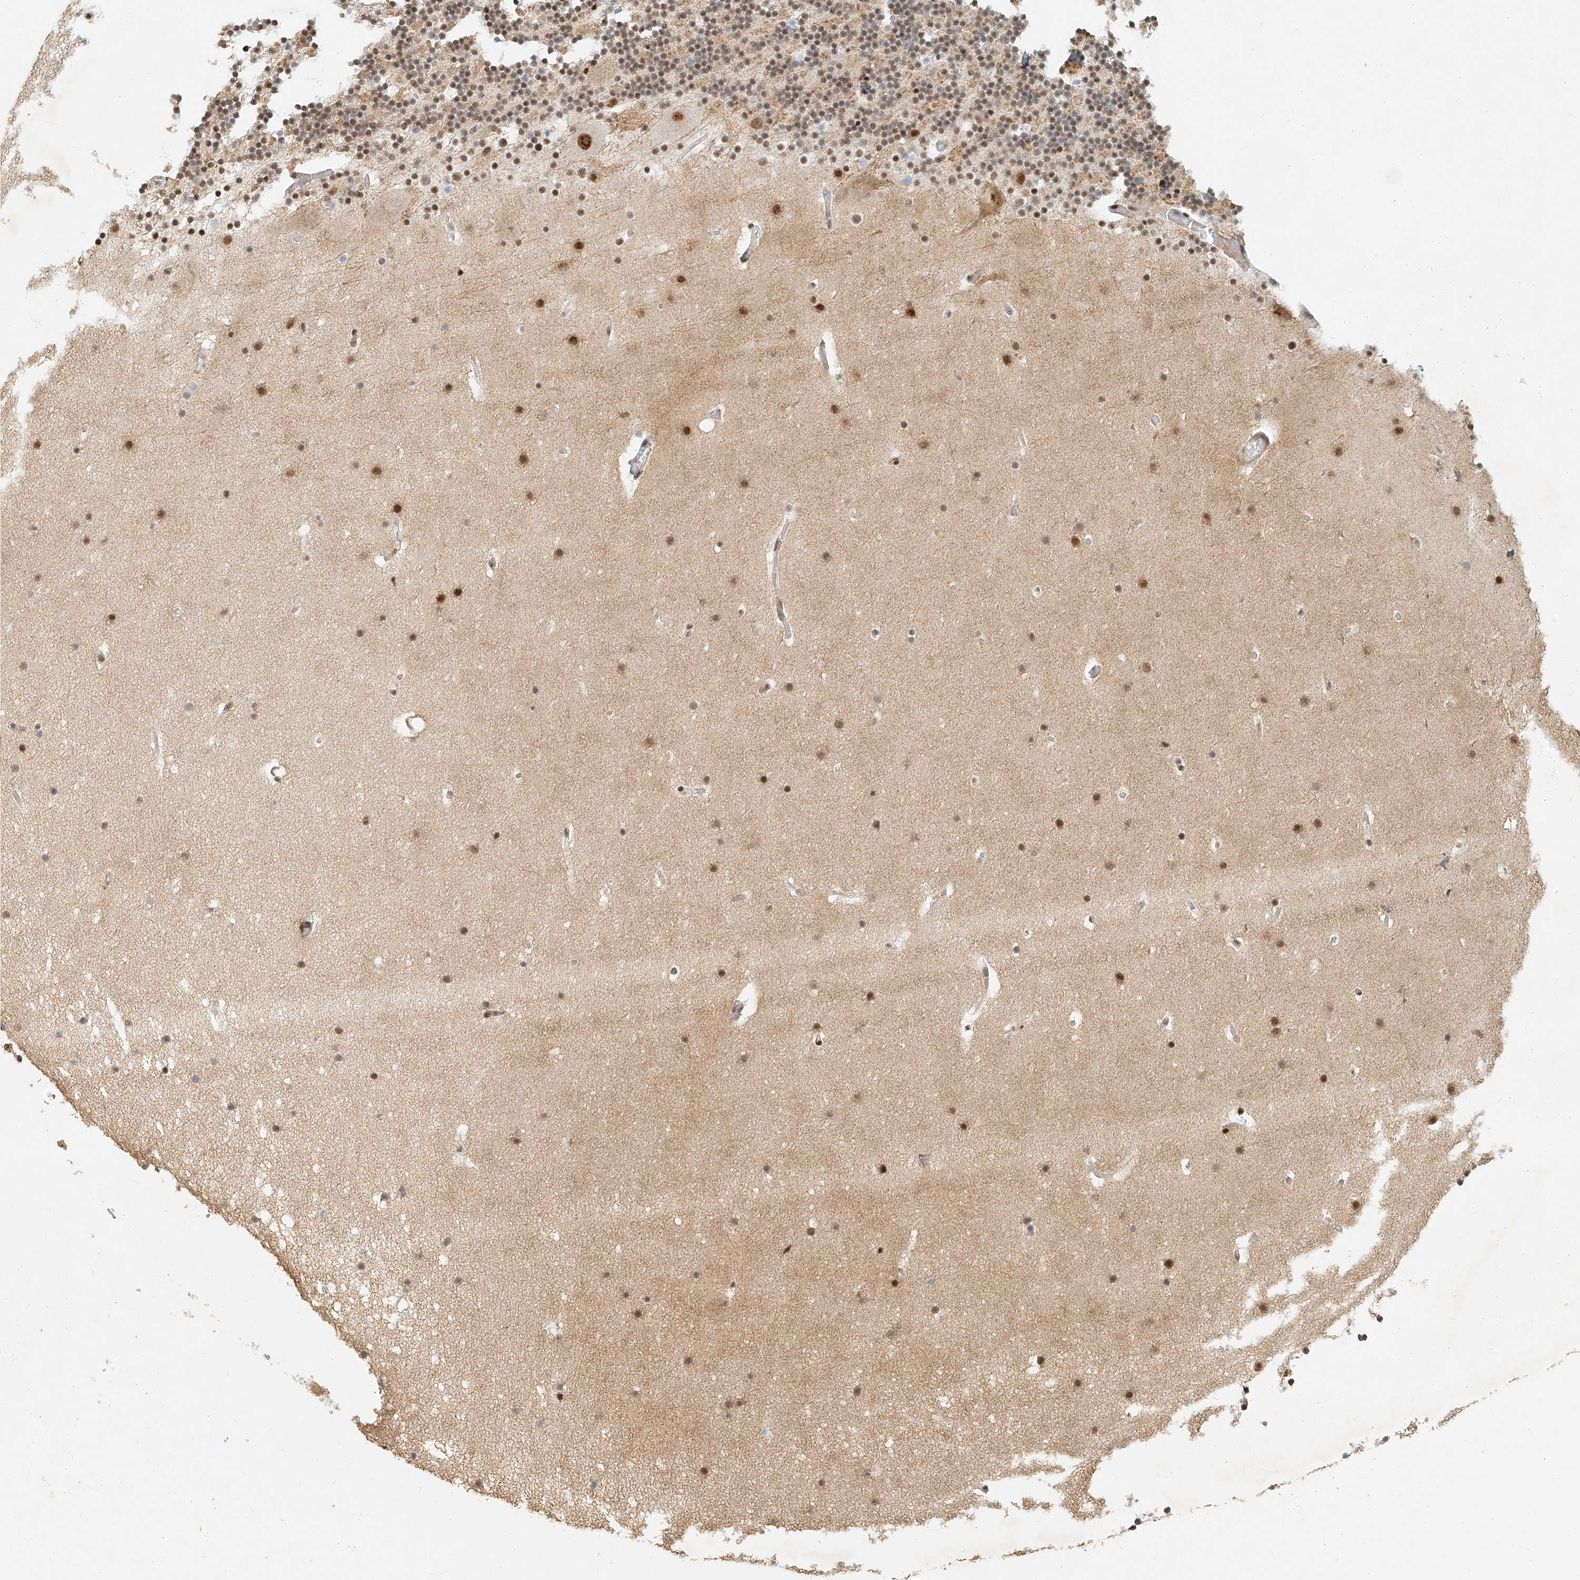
{"staining": {"intensity": "moderate", "quantity": "25%-75%", "location": "nuclear"}, "tissue": "cerebellum", "cell_type": "Cells in granular layer", "image_type": "normal", "snomed": [{"axis": "morphology", "description": "Normal tissue, NOS"}, {"axis": "topography", "description": "Cerebellum"}], "caption": "Protein staining shows moderate nuclear staining in about 25%-75% of cells in granular layer in unremarkable cerebellum.", "gene": "CXorf58", "patient": {"sex": "male", "age": 57}}